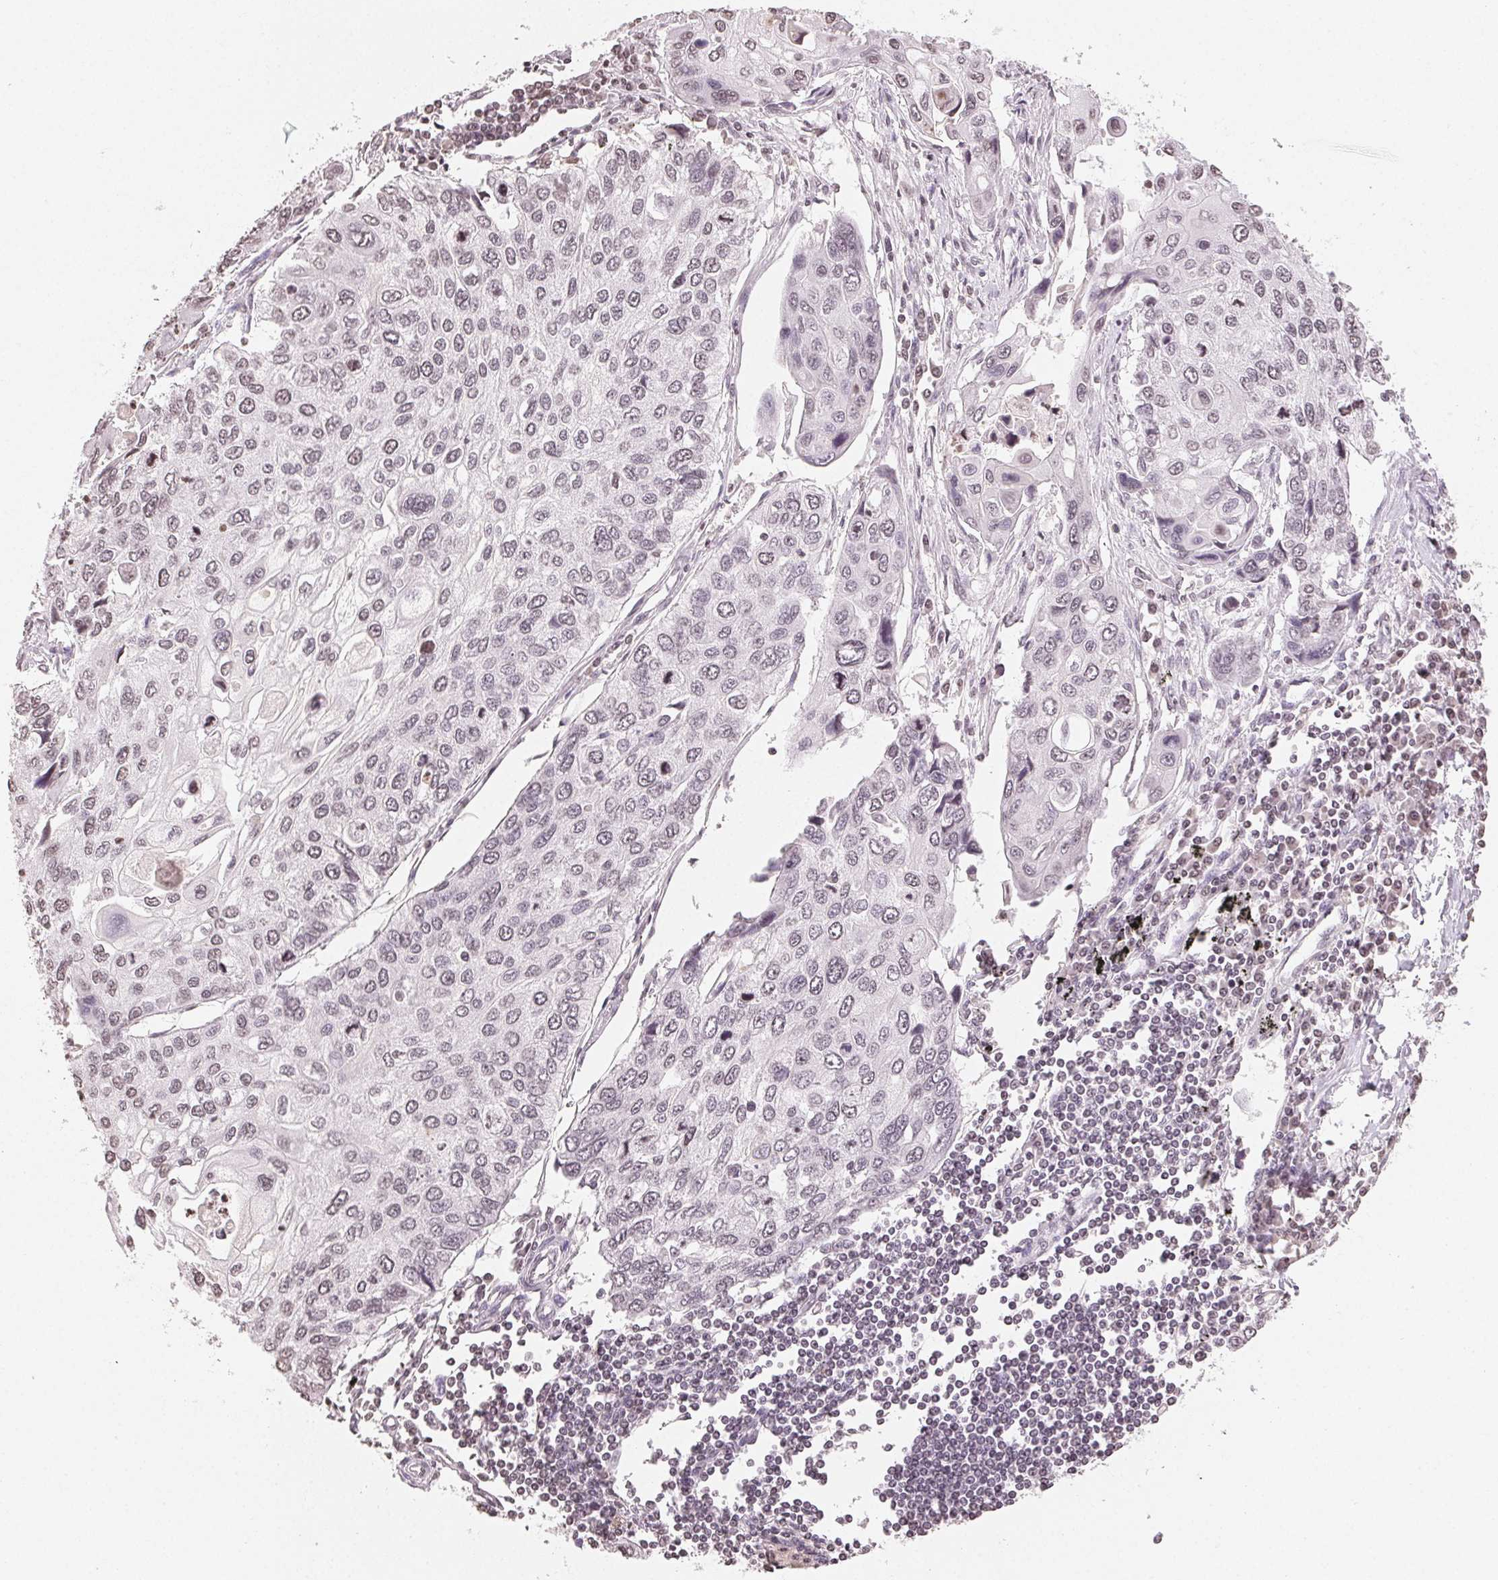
{"staining": {"intensity": "weak", "quantity": "<25%", "location": "nuclear"}, "tissue": "lung cancer", "cell_type": "Tumor cells", "image_type": "cancer", "snomed": [{"axis": "morphology", "description": "Squamous cell carcinoma, NOS"}, {"axis": "morphology", "description": "Squamous cell carcinoma, metastatic, NOS"}, {"axis": "topography", "description": "Lung"}], "caption": "Lung cancer was stained to show a protein in brown. There is no significant staining in tumor cells.", "gene": "TBP", "patient": {"sex": "male", "age": 63}}